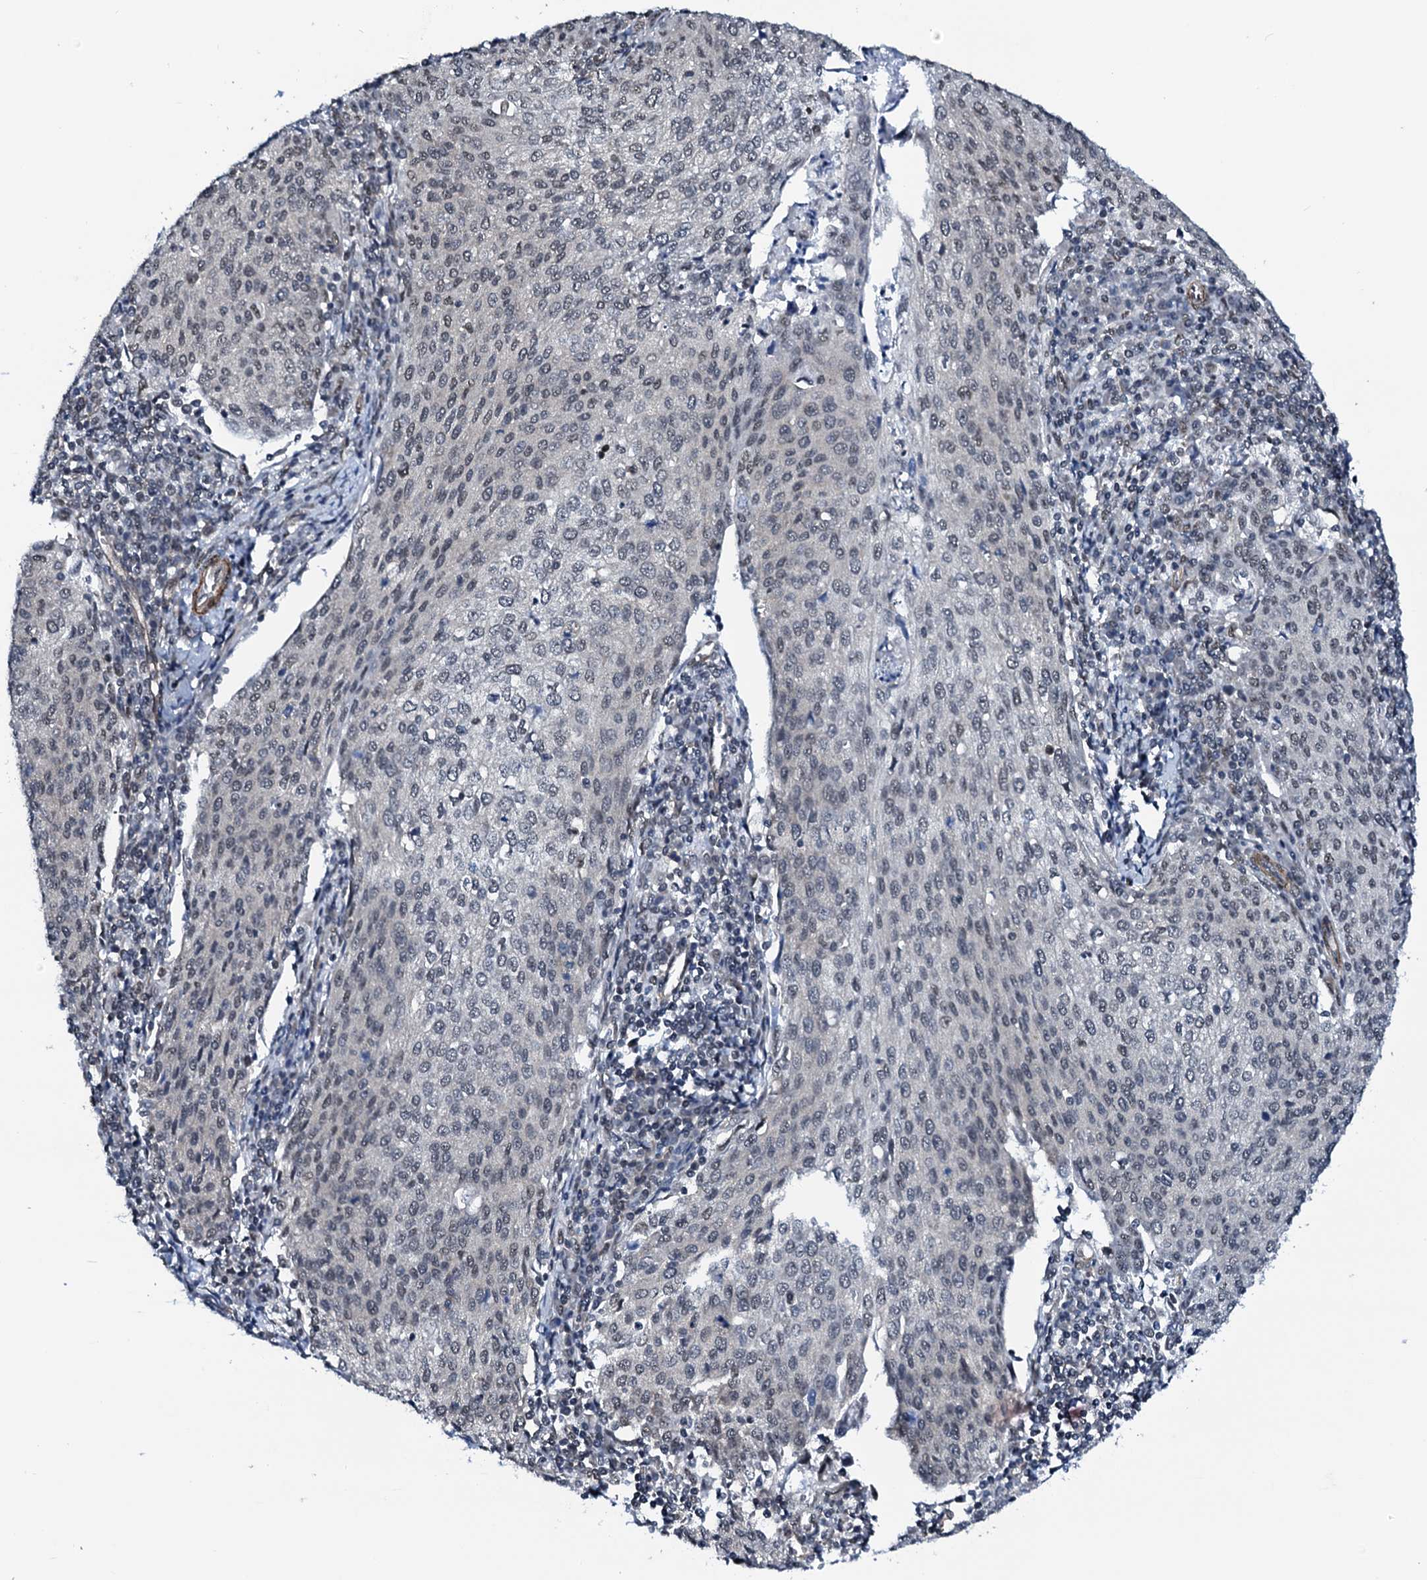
{"staining": {"intensity": "weak", "quantity": "<25%", "location": "nuclear"}, "tissue": "cervical cancer", "cell_type": "Tumor cells", "image_type": "cancer", "snomed": [{"axis": "morphology", "description": "Squamous cell carcinoma, NOS"}, {"axis": "topography", "description": "Cervix"}], "caption": "Tumor cells are negative for protein expression in human squamous cell carcinoma (cervical).", "gene": "CWC15", "patient": {"sex": "female", "age": 46}}